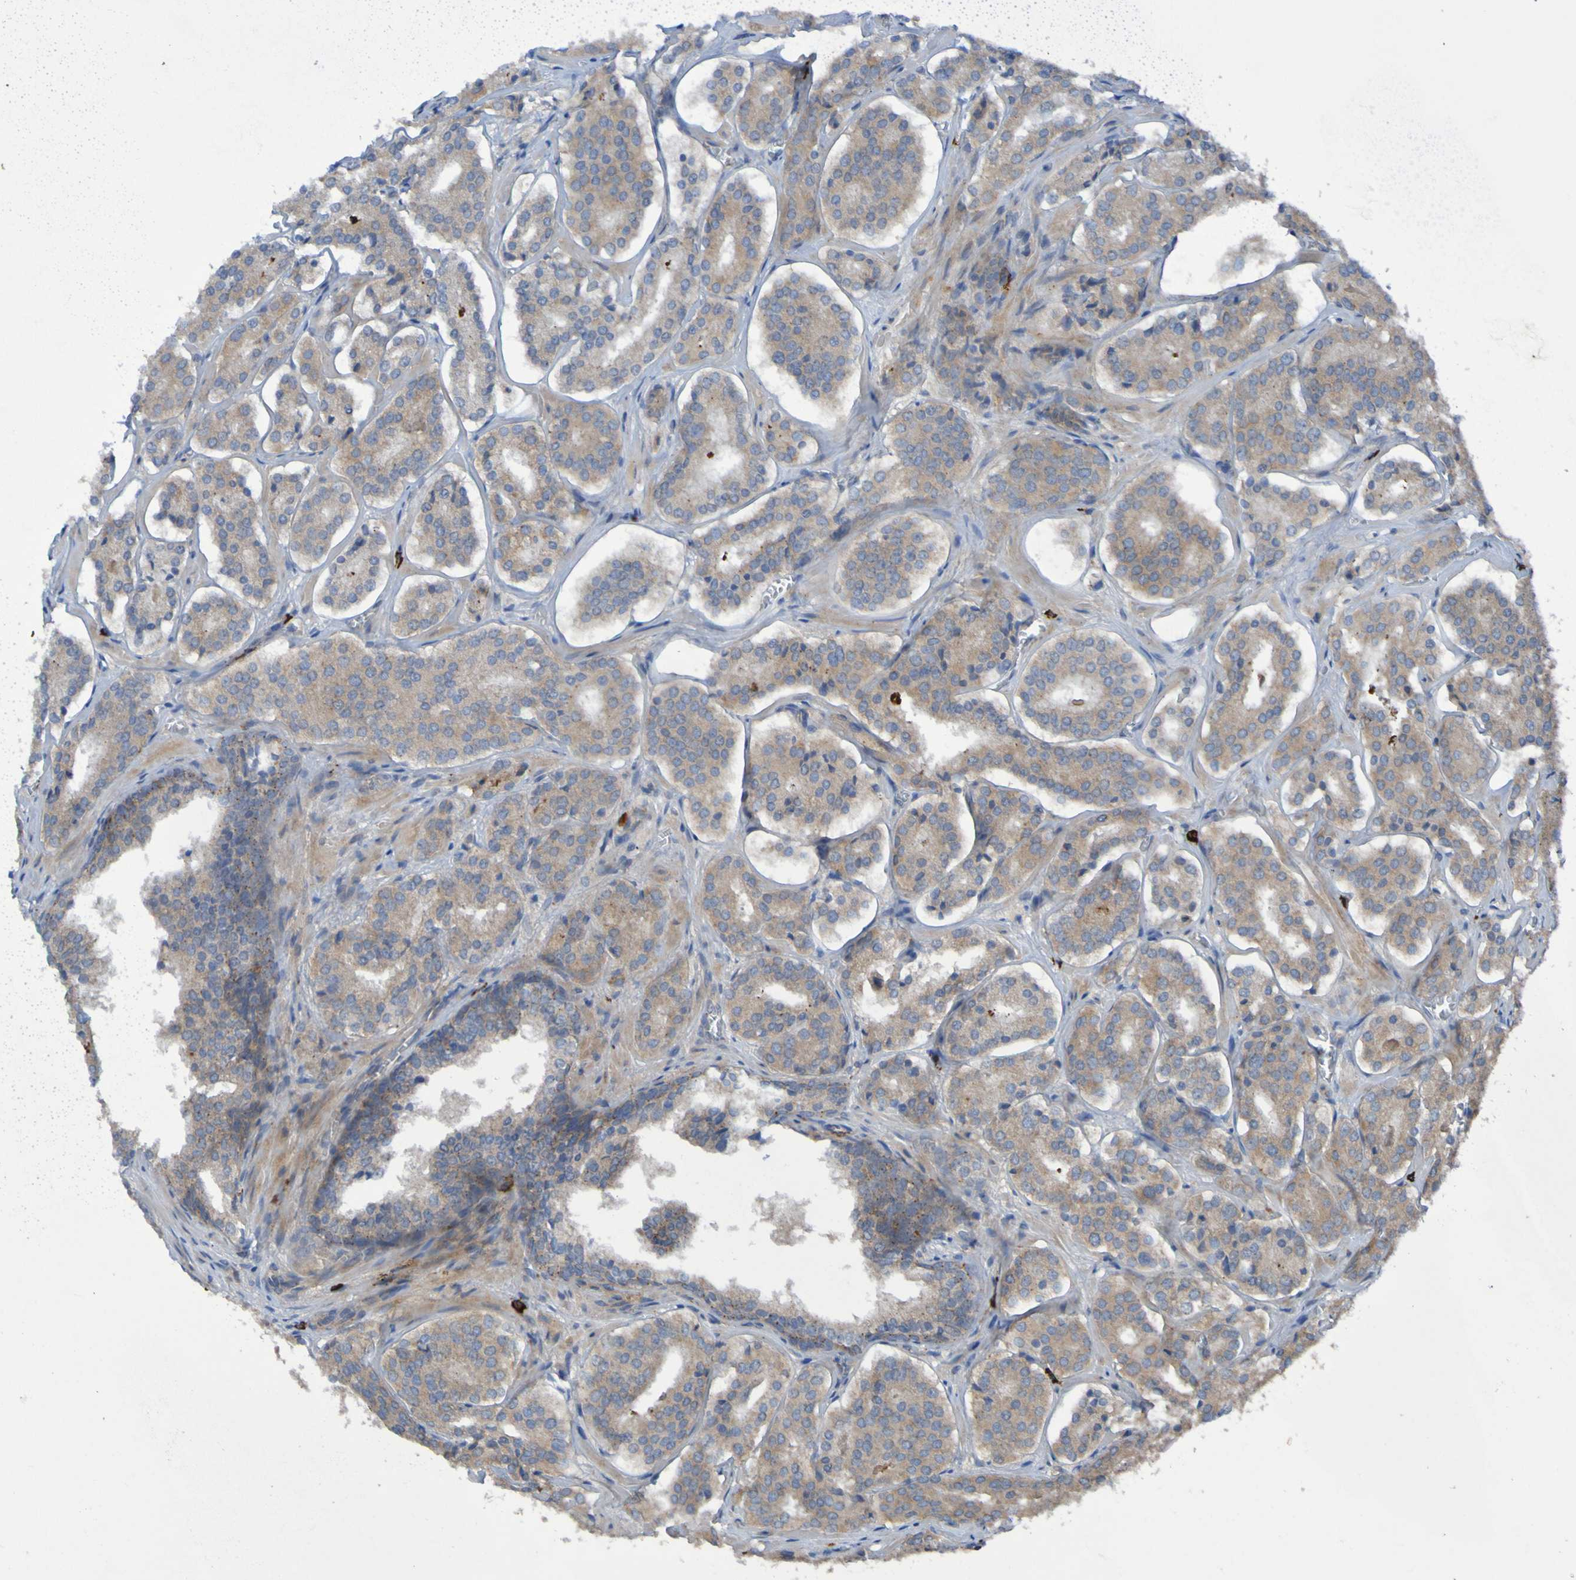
{"staining": {"intensity": "weak", "quantity": ">75%", "location": "cytoplasmic/membranous"}, "tissue": "prostate cancer", "cell_type": "Tumor cells", "image_type": "cancer", "snomed": [{"axis": "morphology", "description": "Adenocarcinoma, High grade"}, {"axis": "topography", "description": "Prostate"}], "caption": "An immunohistochemistry micrograph of tumor tissue is shown. Protein staining in brown highlights weak cytoplasmic/membranous positivity in prostate cancer (adenocarcinoma (high-grade)) within tumor cells. Using DAB (brown) and hematoxylin (blue) stains, captured at high magnification using brightfield microscopy.", "gene": "ANGPT4", "patient": {"sex": "male", "age": 60}}